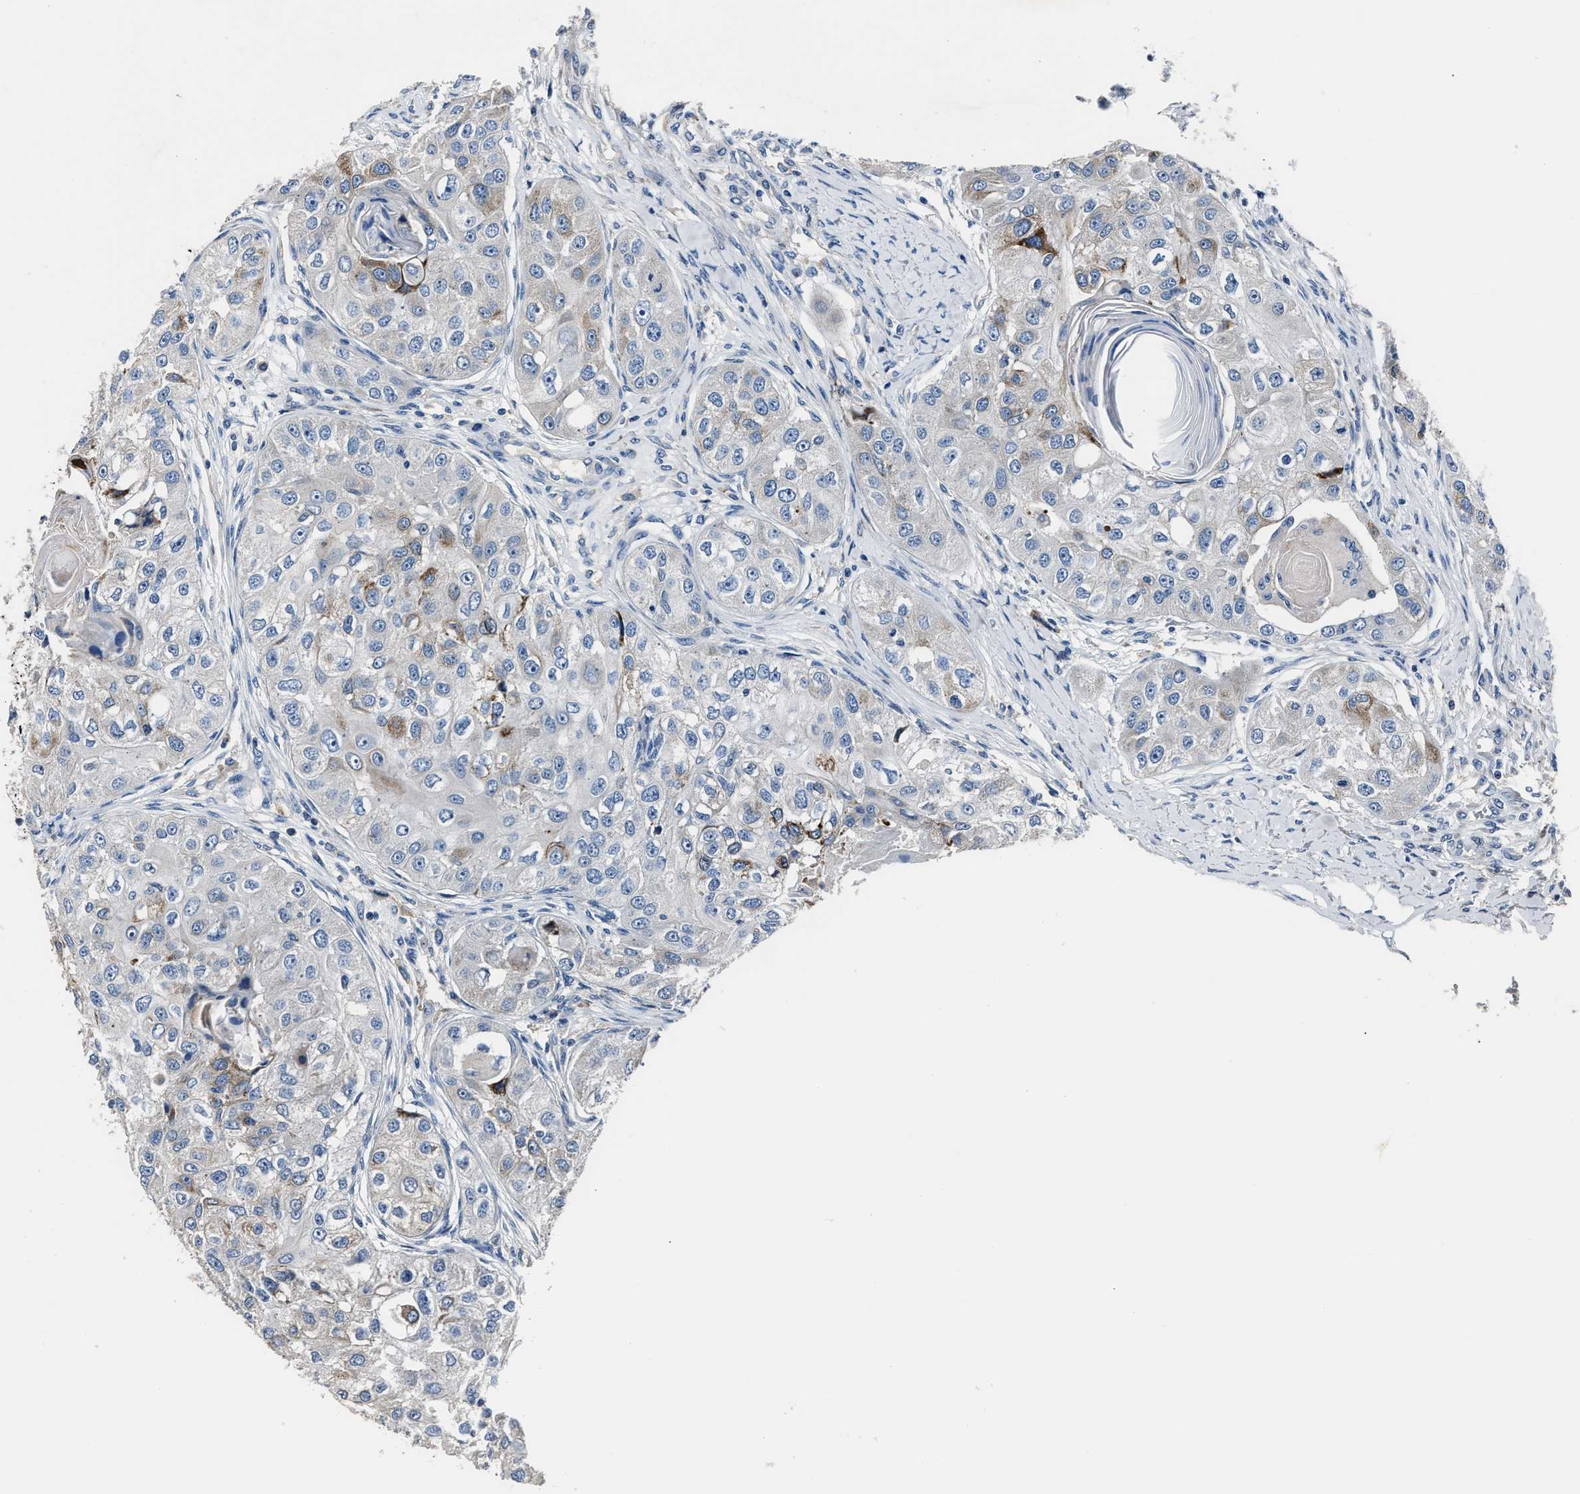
{"staining": {"intensity": "moderate", "quantity": "<25%", "location": "cytoplasmic/membranous"}, "tissue": "head and neck cancer", "cell_type": "Tumor cells", "image_type": "cancer", "snomed": [{"axis": "morphology", "description": "Normal tissue, NOS"}, {"axis": "morphology", "description": "Squamous cell carcinoma, NOS"}, {"axis": "topography", "description": "Skeletal muscle"}, {"axis": "topography", "description": "Head-Neck"}], "caption": "Human head and neck squamous cell carcinoma stained for a protein (brown) reveals moderate cytoplasmic/membranous positive staining in about <25% of tumor cells.", "gene": "DNAJC24", "patient": {"sex": "male", "age": 51}}